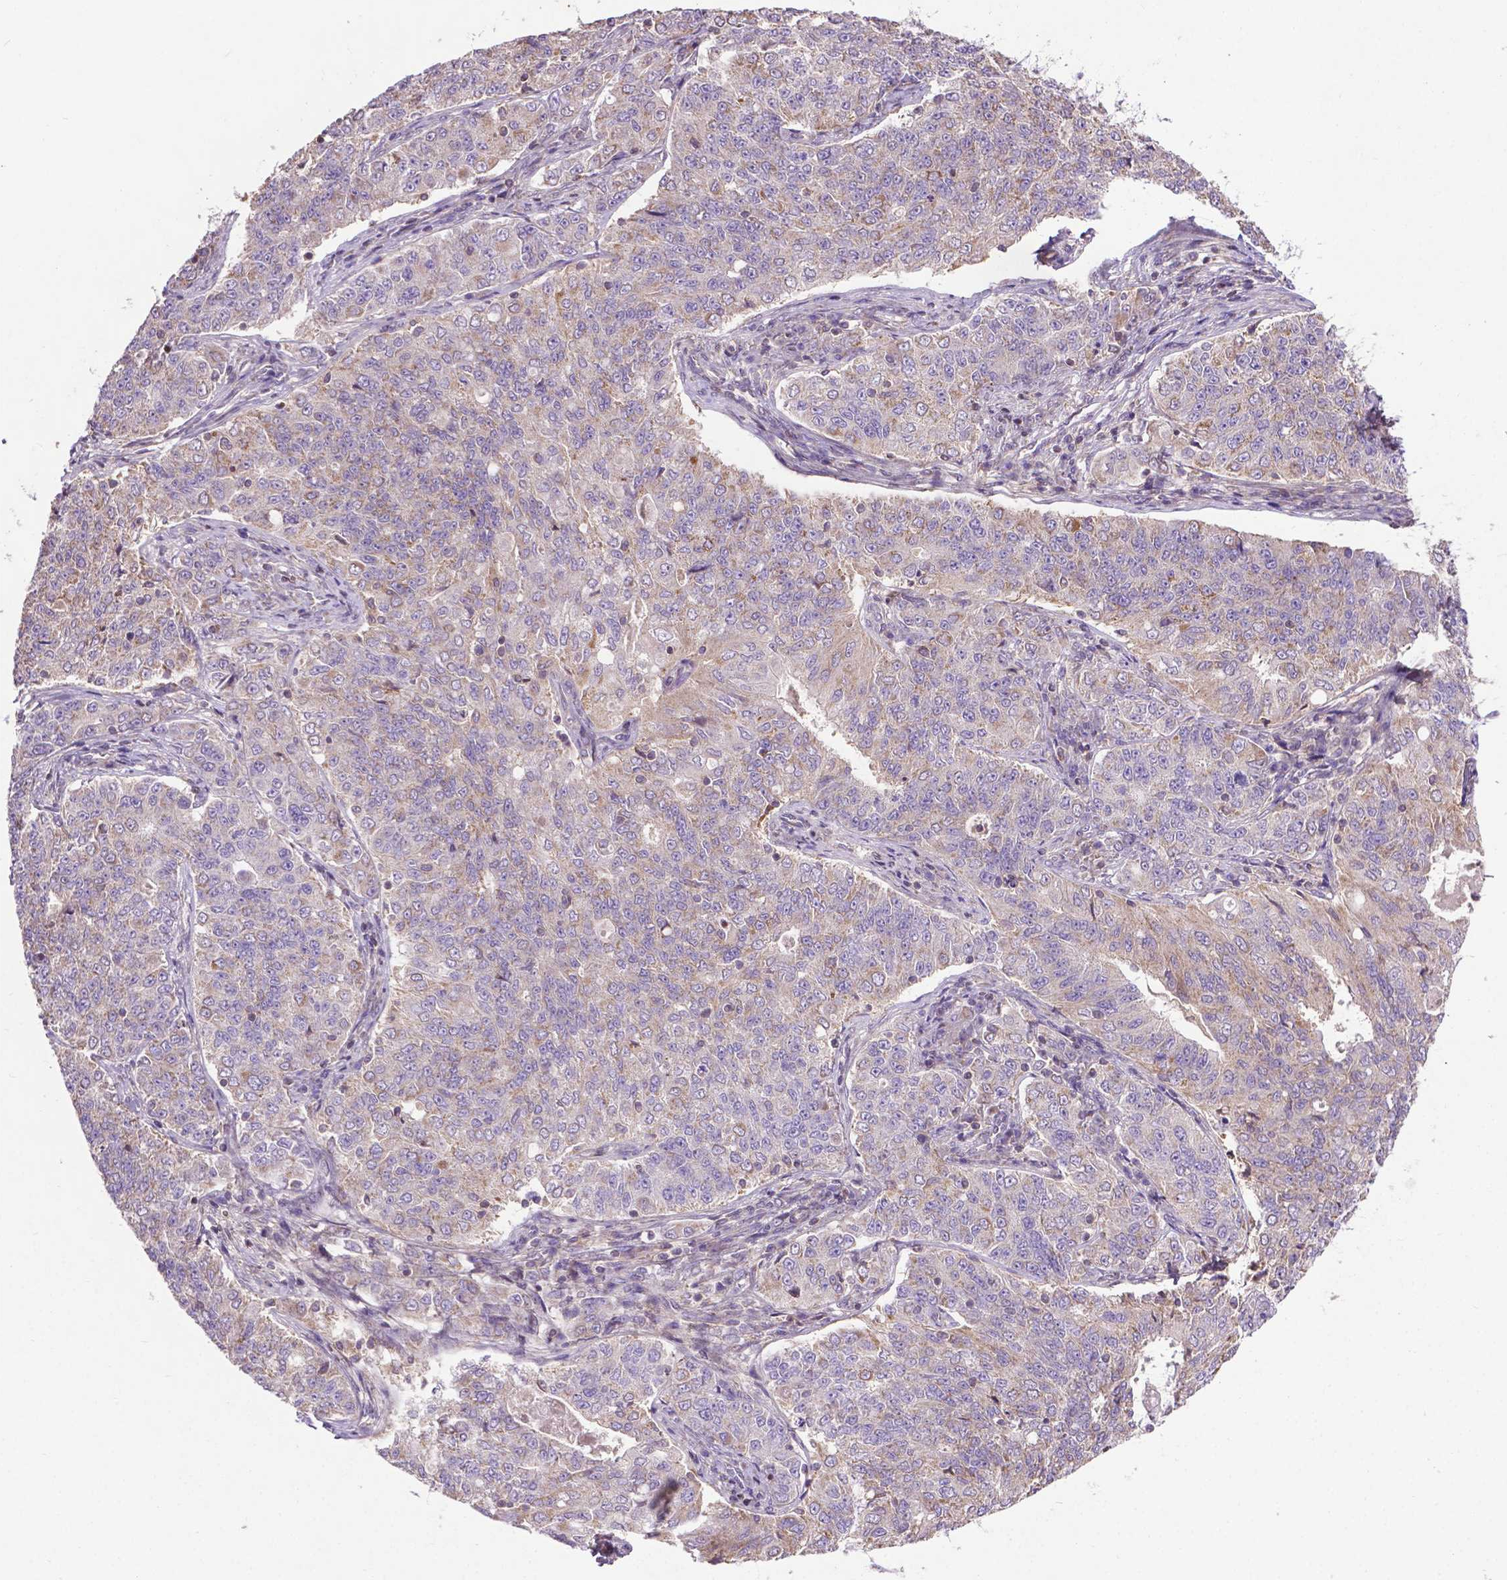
{"staining": {"intensity": "weak", "quantity": "<25%", "location": "cytoplasmic/membranous"}, "tissue": "endometrial cancer", "cell_type": "Tumor cells", "image_type": "cancer", "snomed": [{"axis": "morphology", "description": "Adenocarcinoma, NOS"}, {"axis": "topography", "description": "Endometrium"}], "caption": "The immunohistochemistry (IHC) histopathology image has no significant positivity in tumor cells of adenocarcinoma (endometrial) tissue. The staining was performed using DAB (3,3'-diaminobenzidine) to visualize the protein expression in brown, while the nuclei were stained in blue with hematoxylin (Magnification: 20x).", "gene": "SPNS2", "patient": {"sex": "female", "age": 43}}